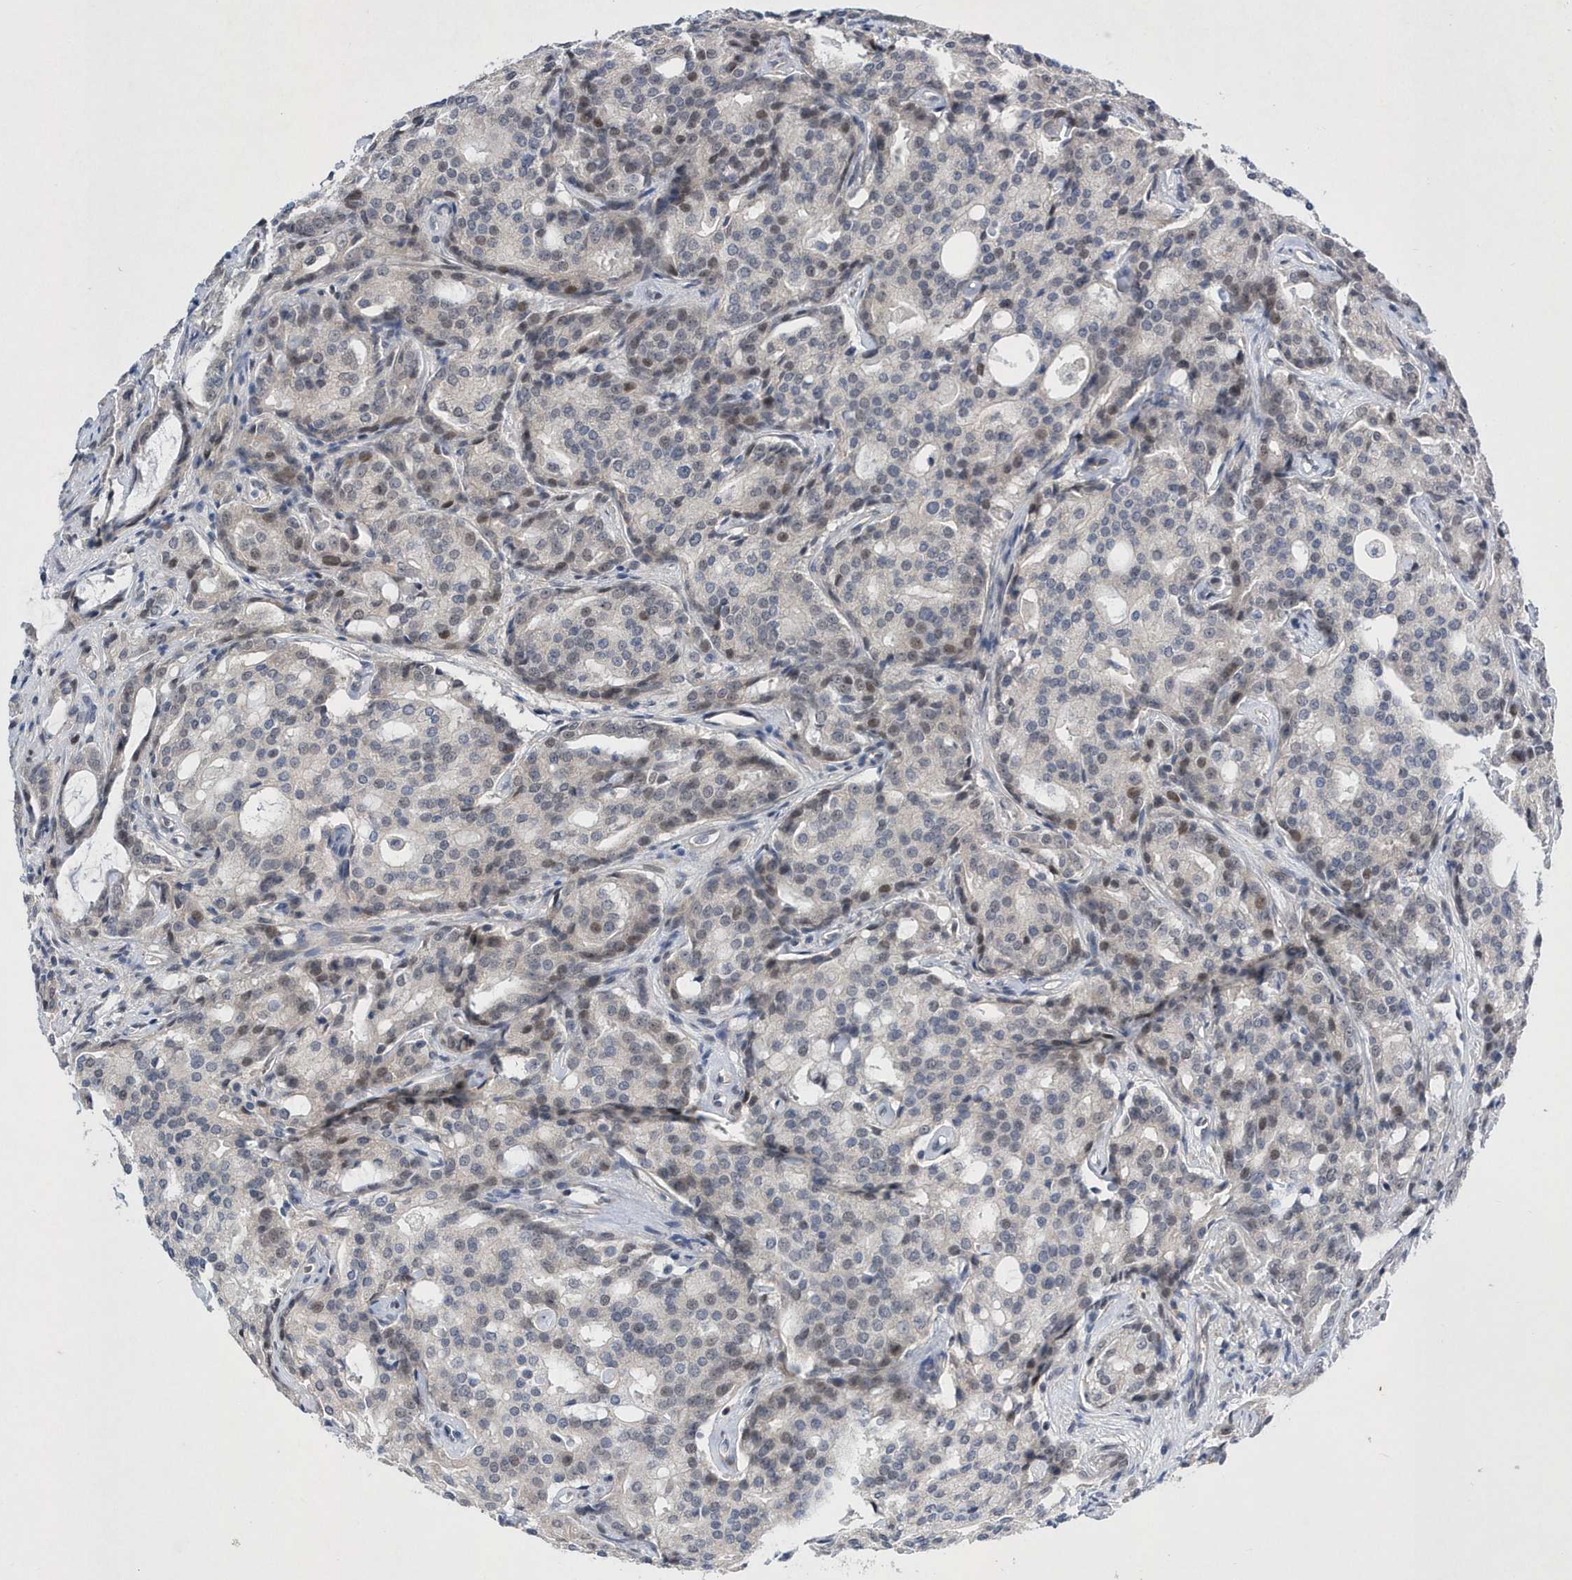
{"staining": {"intensity": "weak", "quantity": "<25%", "location": "nuclear"}, "tissue": "prostate cancer", "cell_type": "Tumor cells", "image_type": "cancer", "snomed": [{"axis": "morphology", "description": "Adenocarcinoma, High grade"}, {"axis": "topography", "description": "Prostate"}], "caption": "This is an IHC histopathology image of prostate cancer (high-grade adenocarcinoma). There is no staining in tumor cells.", "gene": "ZNF875", "patient": {"sex": "male", "age": 72}}